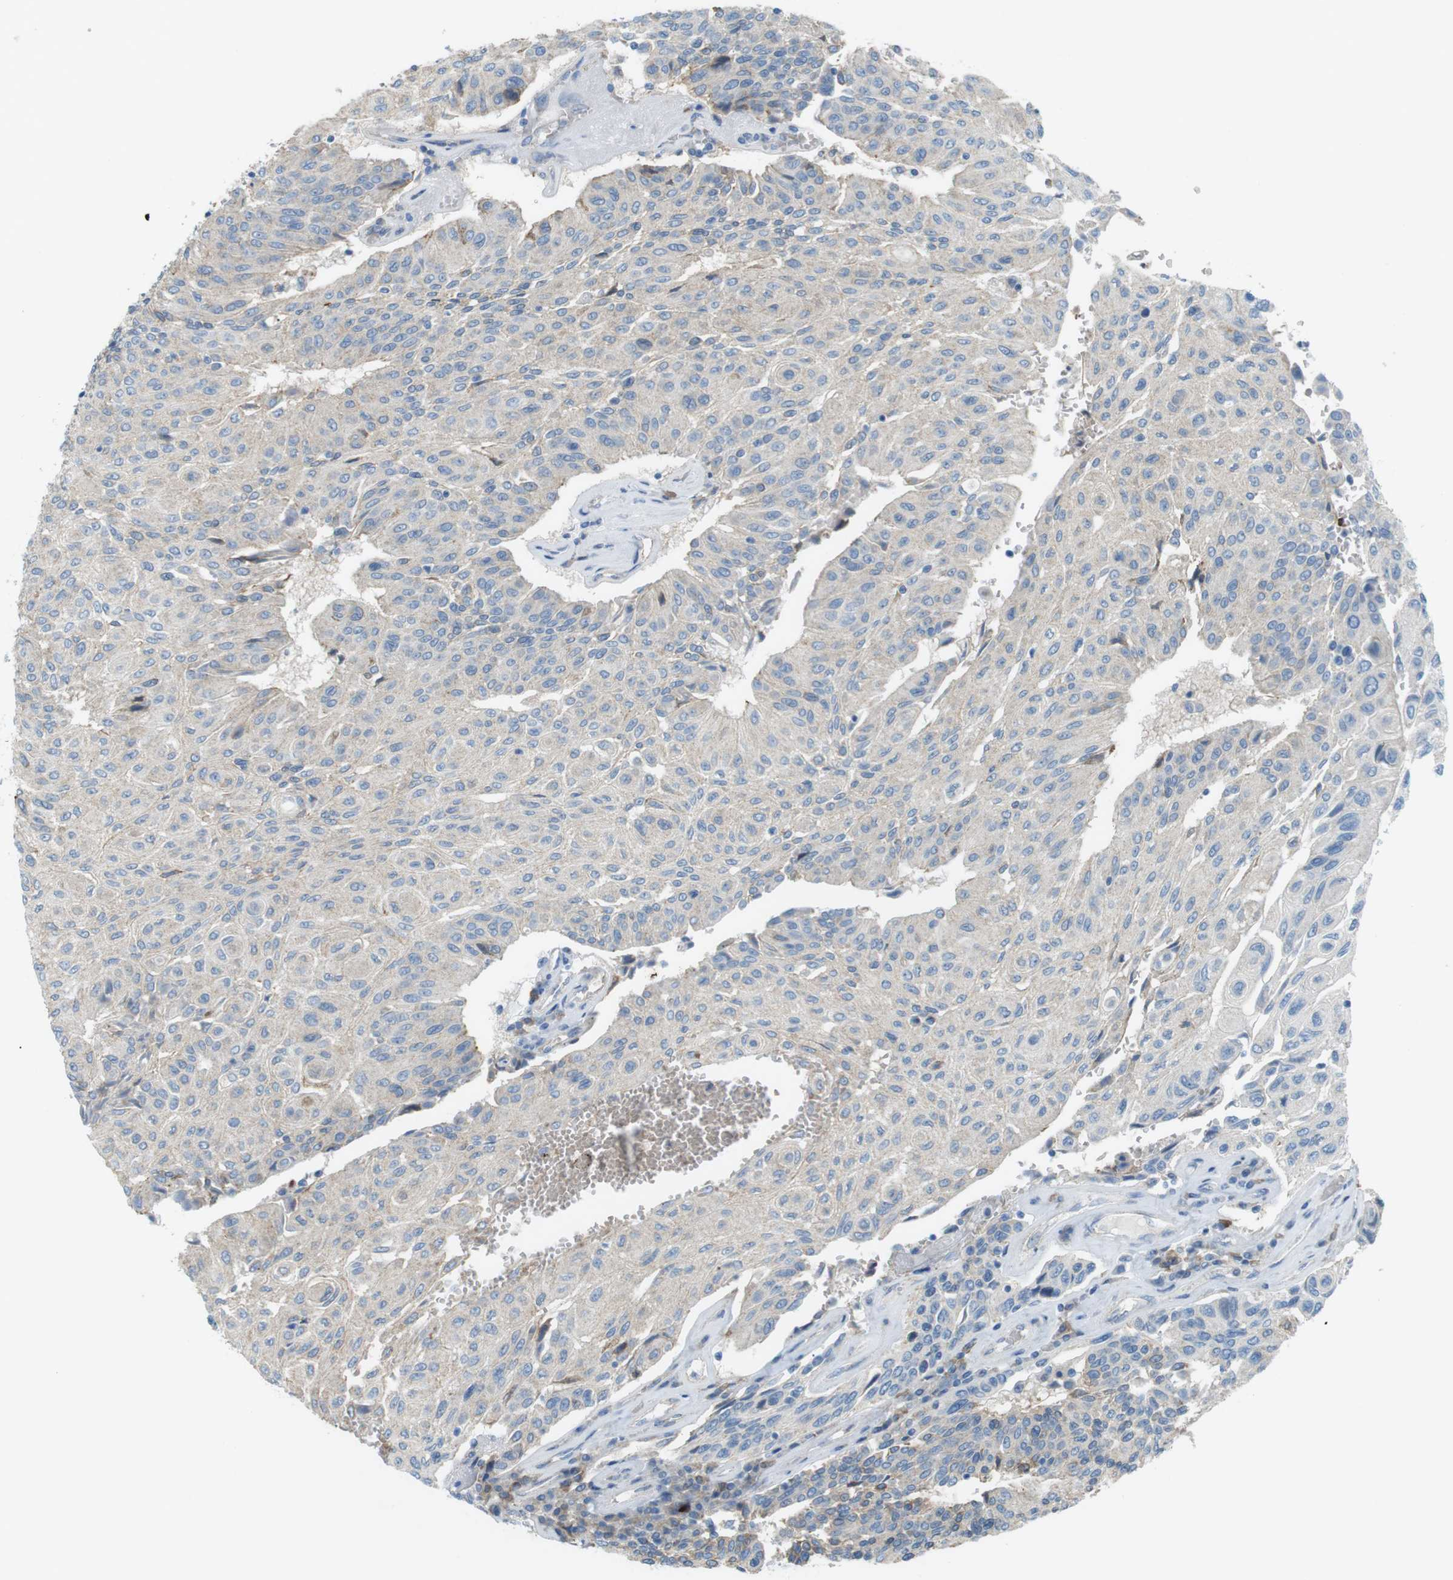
{"staining": {"intensity": "negative", "quantity": "none", "location": "none"}, "tissue": "urothelial cancer", "cell_type": "Tumor cells", "image_type": "cancer", "snomed": [{"axis": "morphology", "description": "Urothelial carcinoma, High grade"}, {"axis": "topography", "description": "Urinary bladder"}], "caption": "Protein analysis of urothelial carcinoma (high-grade) reveals no significant positivity in tumor cells. (DAB immunohistochemistry (IHC) with hematoxylin counter stain).", "gene": "VAMP1", "patient": {"sex": "male", "age": 66}}